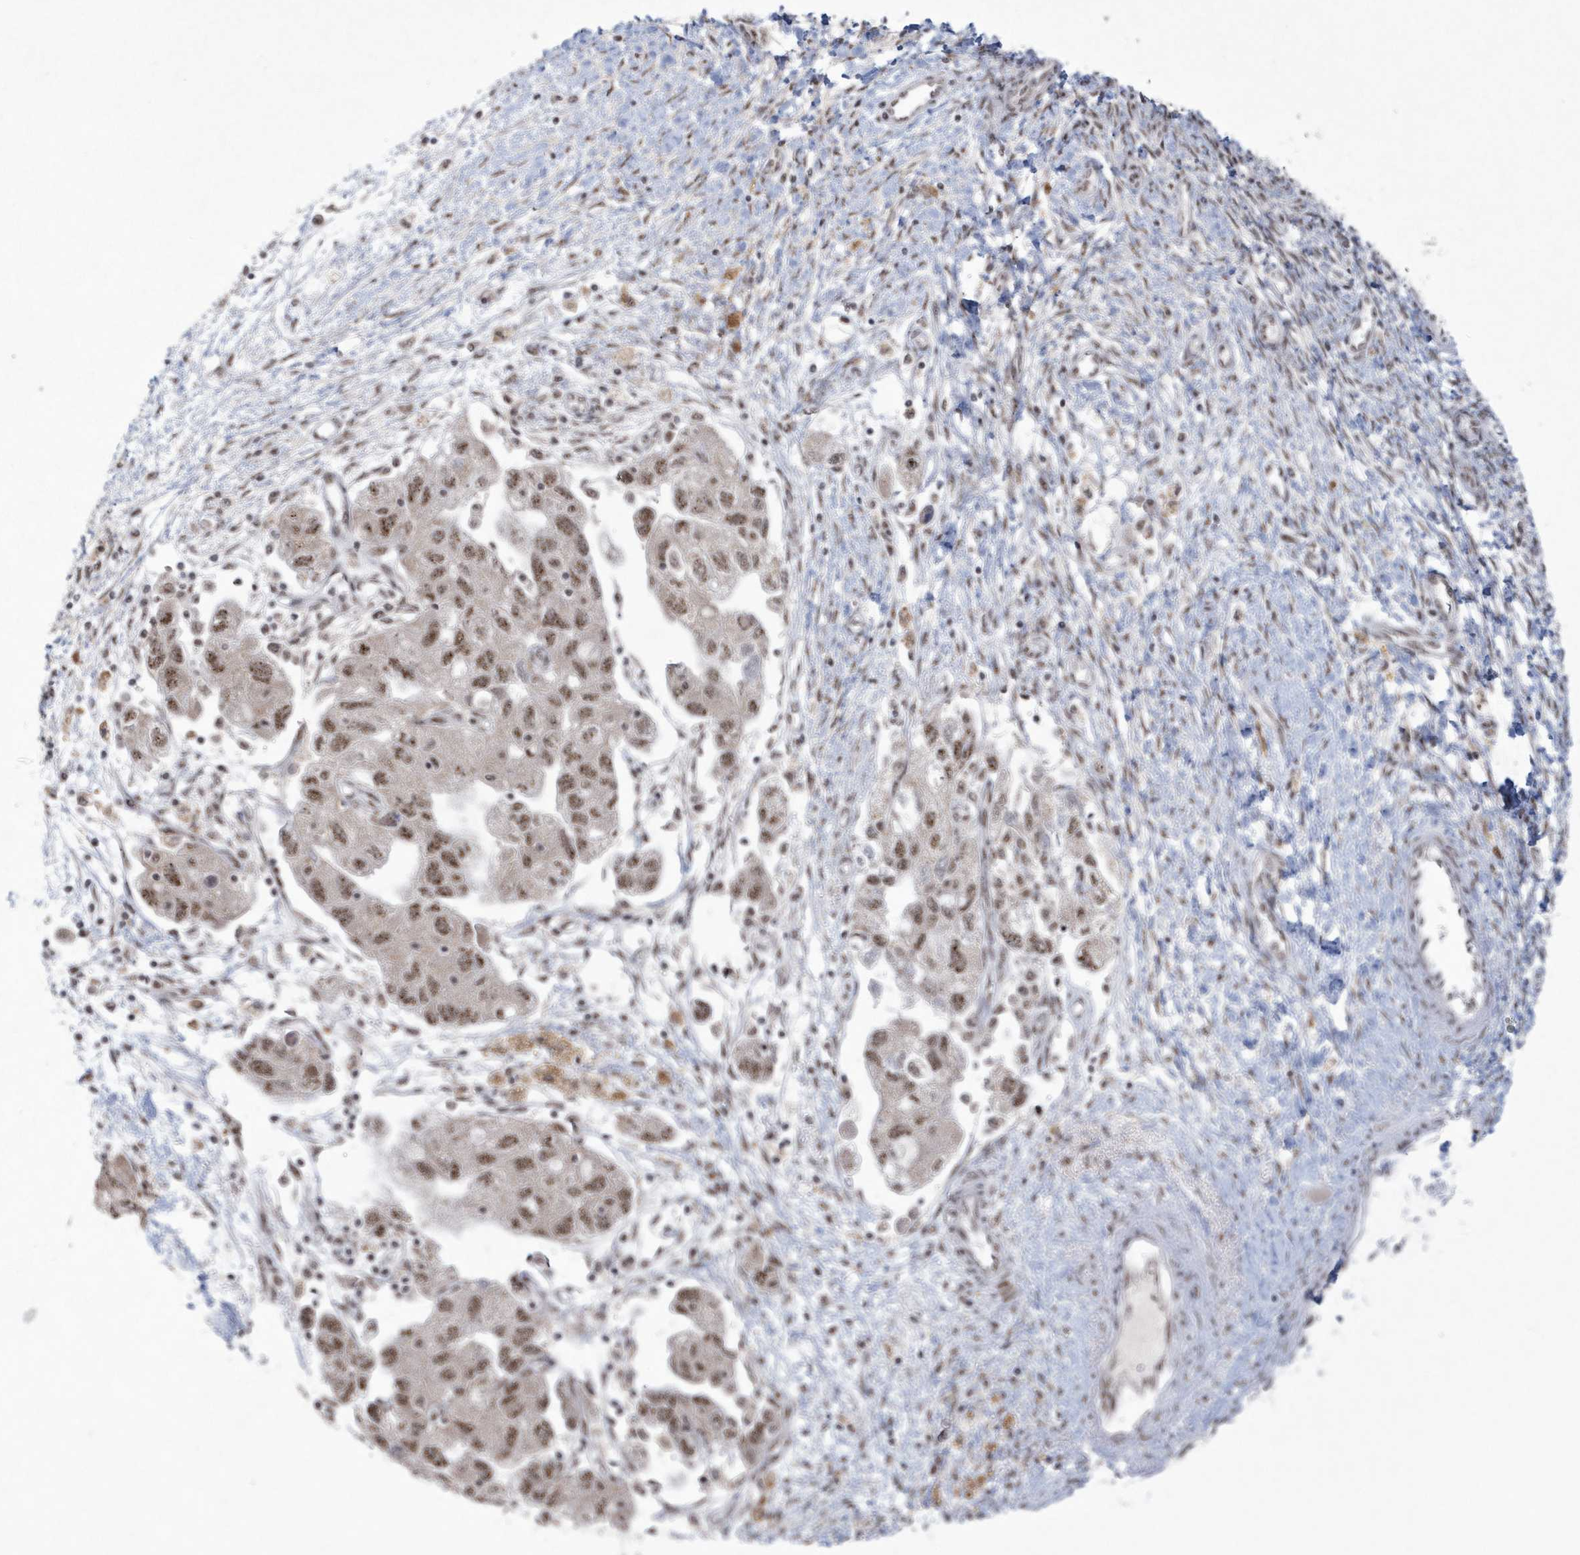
{"staining": {"intensity": "moderate", "quantity": ">75%", "location": "nuclear"}, "tissue": "ovarian cancer", "cell_type": "Tumor cells", "image_type": "cancer", "snomed": [{"axis": "morphology", "description": "Carcinoma, NOS"}, {"axis": "morphology", "description": "Cystadenocarcinoma, serous, NOS"}, {"axis": "topography", "description": "Ovary"}], "caption": "The immunohistochemical stain shows moderate nuclear staining in tumor cells of serous cystadenocarcinoma (ovarian) tissue.", "gene": "KDM6B", "patient": {"sex": "female", "age": 69}}